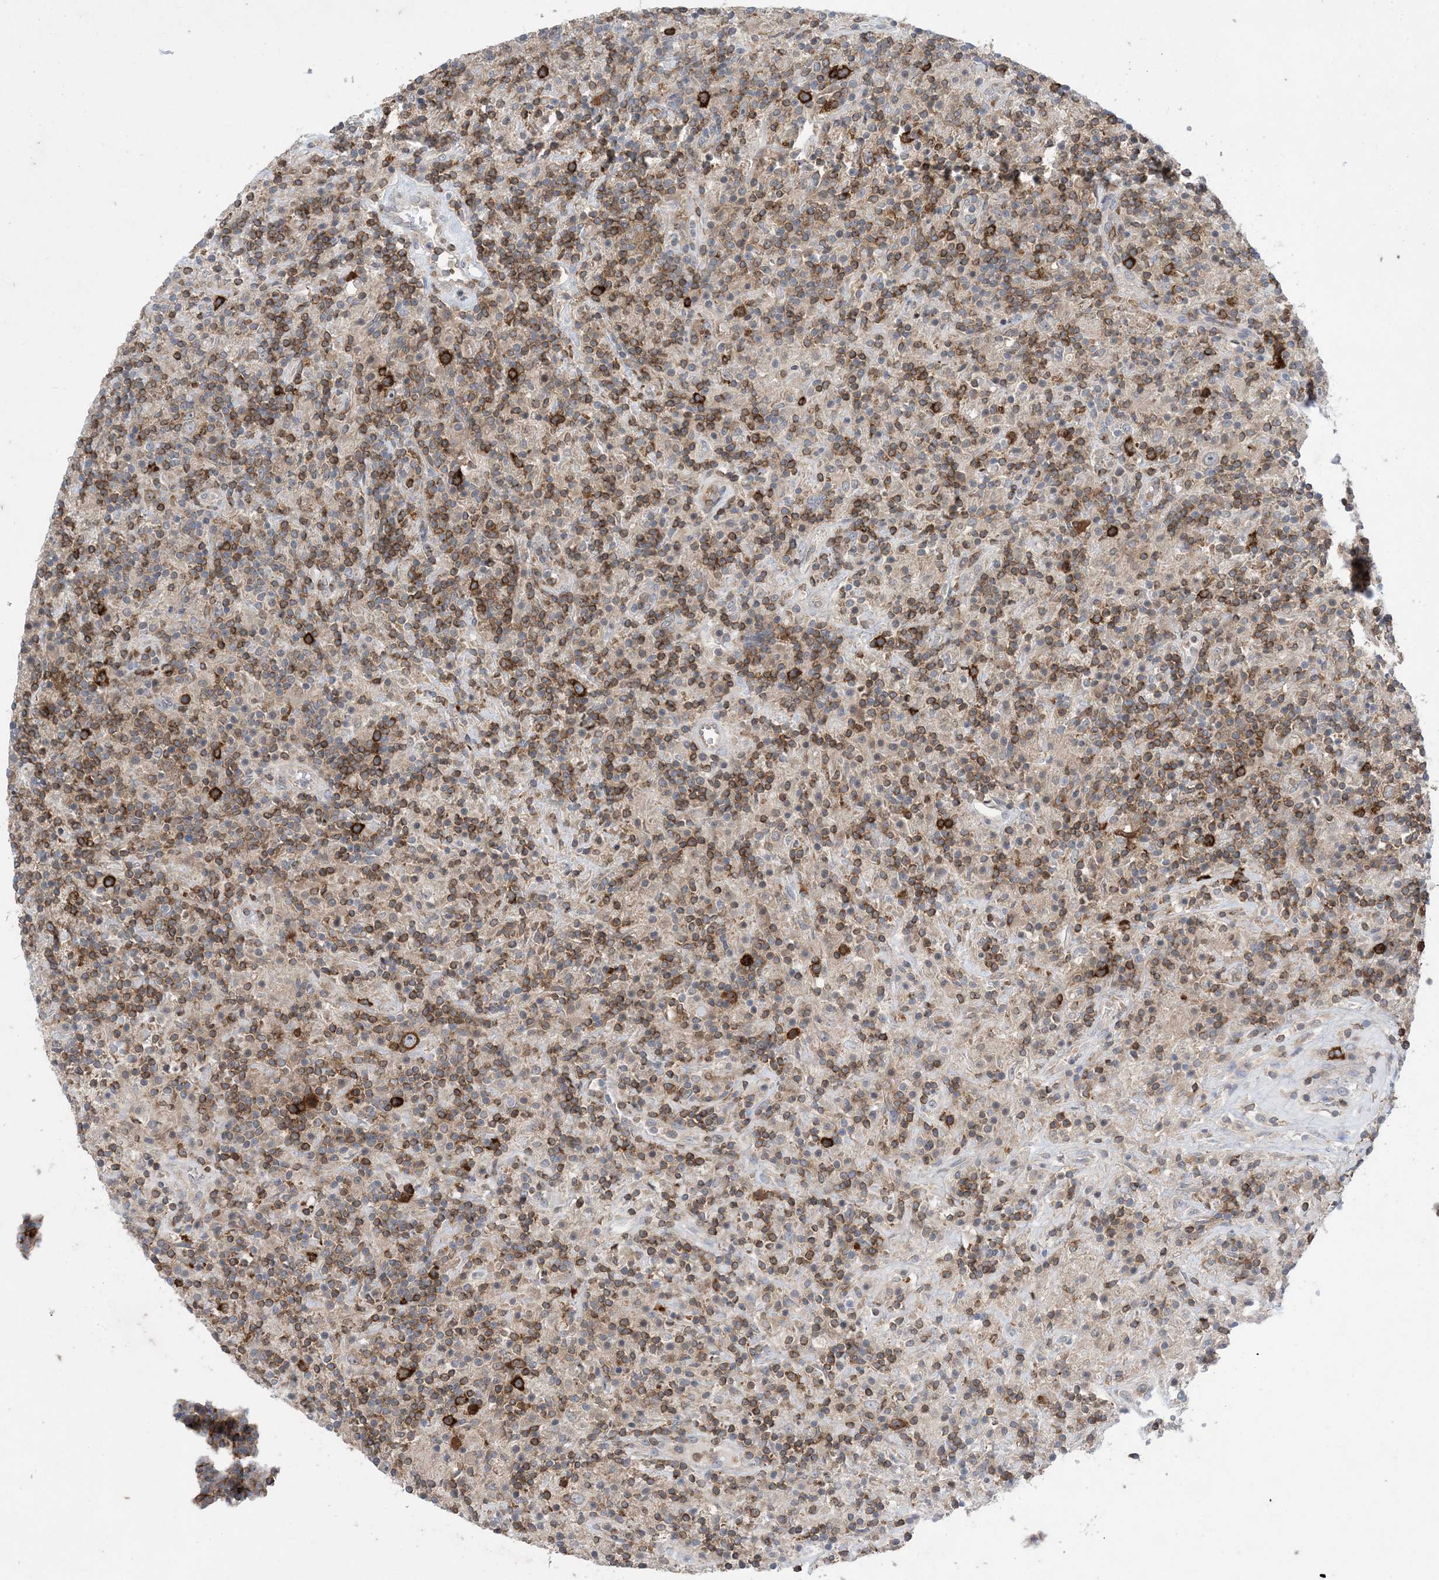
{"staining": {"intensity": "strong", "quantity": ">75%", "location": "cytoplasmic/membranous"}, "tissue": "lymphoma", "cell_type": "Tumor cells", "image_type": "cancer", "snomed": [{"axis": "morphology", "description": "Hodgkin's disease, NOS"}, {"axis": "topography", "description": "Lymph node"}], "caption": "Protein expression analysis of lymphoma reveals strong cytoplasmic/membranous staining in approximately >75% of tumor cells. Immunohistochemistry stains the protein in brown and the nuclei are stained blue.", "gene": "AOC1", "patient": {"sex": "male", "age": 70}}